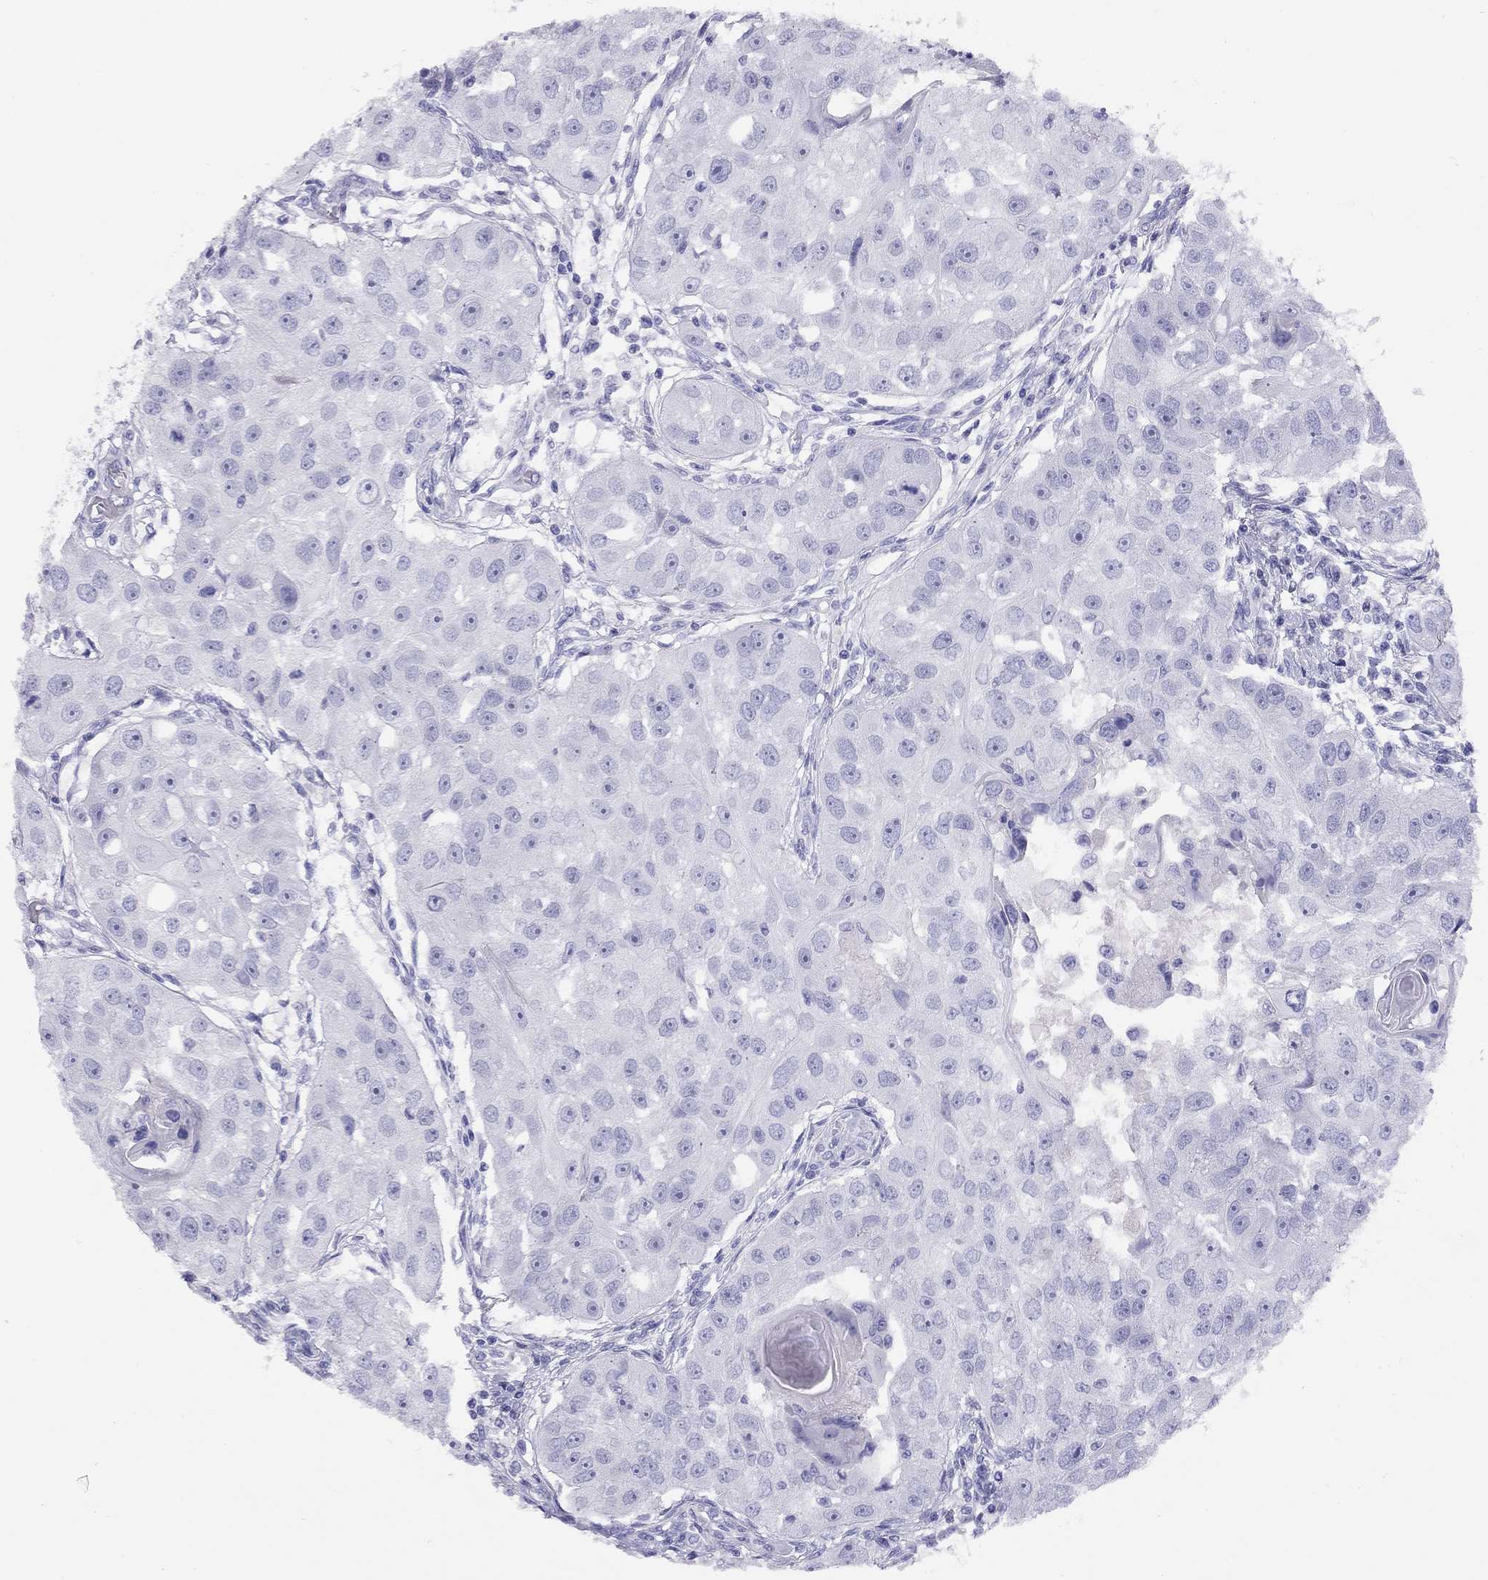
{"staining": {"intensity": "negative", "quantity": "none", "location": "none"}, "tissue": "head and neck cancer", "cell_type": "Tumor cells", "image_type": "cancer", "snomed": [{"axis": "morphology", "description": "Squamous cell carcinoma, NOS"}, {"axis": "topography", "description": "Head-Neck"}], "caption": "DAB (3,3'-diaminobenzidine) immunohistochemical staining of human head and neck squamous cell carcinoma demonstrates no significant expression in tumor cells. (DAB immunohistochemistry (IHC), high magnification).", "gene": "LRIT2", "patient": {"sex": "male", "age": 51}}